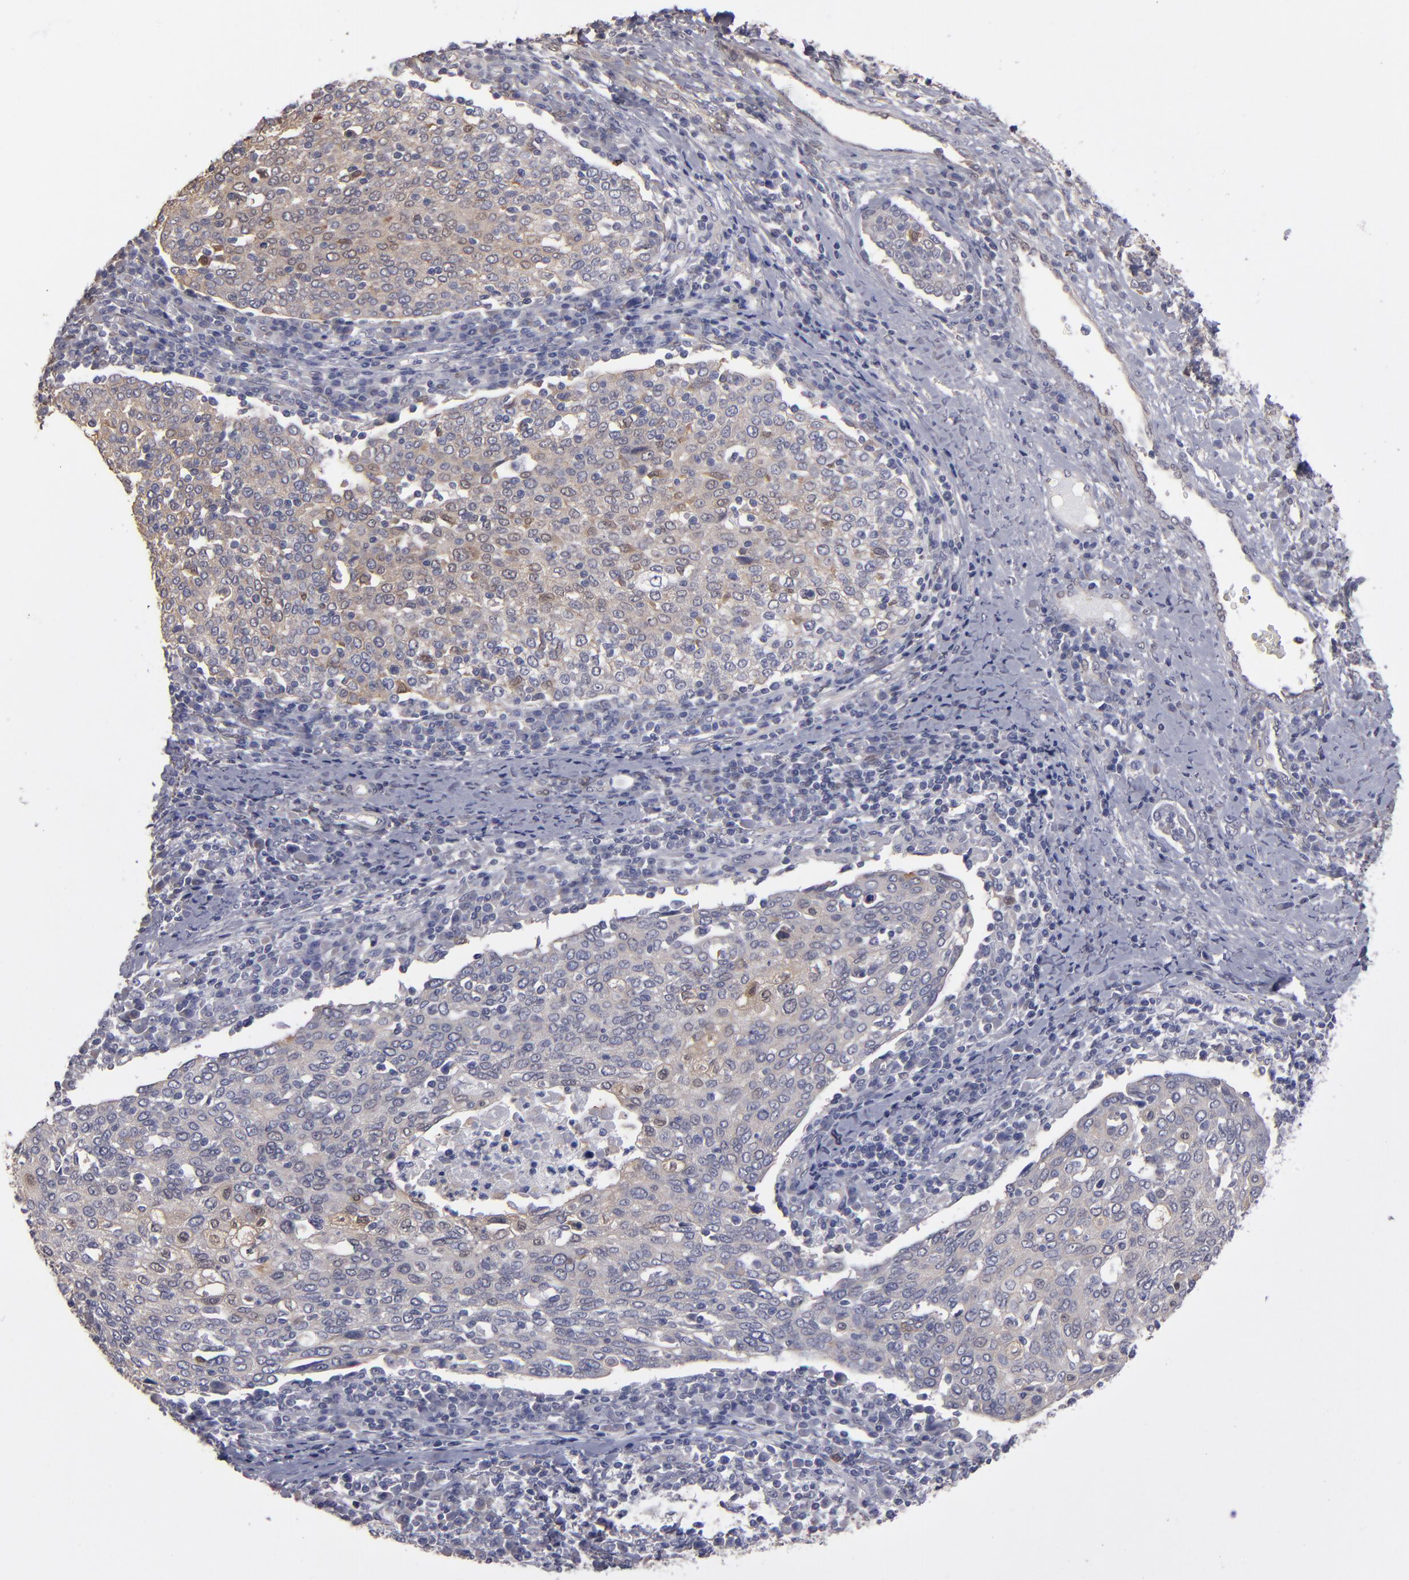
{"staining": {"intensity": "weak", "quantity": ">75%", "location": "cytoplasmic/membranous,nuclear"}, "tissue": "cervical cancer", "cell_type": "Tumor cells", "image_type": "cancer", "snomed": [{"axis": "morphology", "description": "Squamous cell carcinoma, NOS"}, {"axis": "topography", "description": "Cervix"}], "caption": "Weak cytoplasmic/membranous and nuclear expression is identified in approximately >75% of tumor cells in squamous cell carcinoma (cervical). (DAB IHC, brown staining for protein, blue staining for nuclei).", "gene": "NDRG2", "patient": {"sex": "female", "age": 40}}